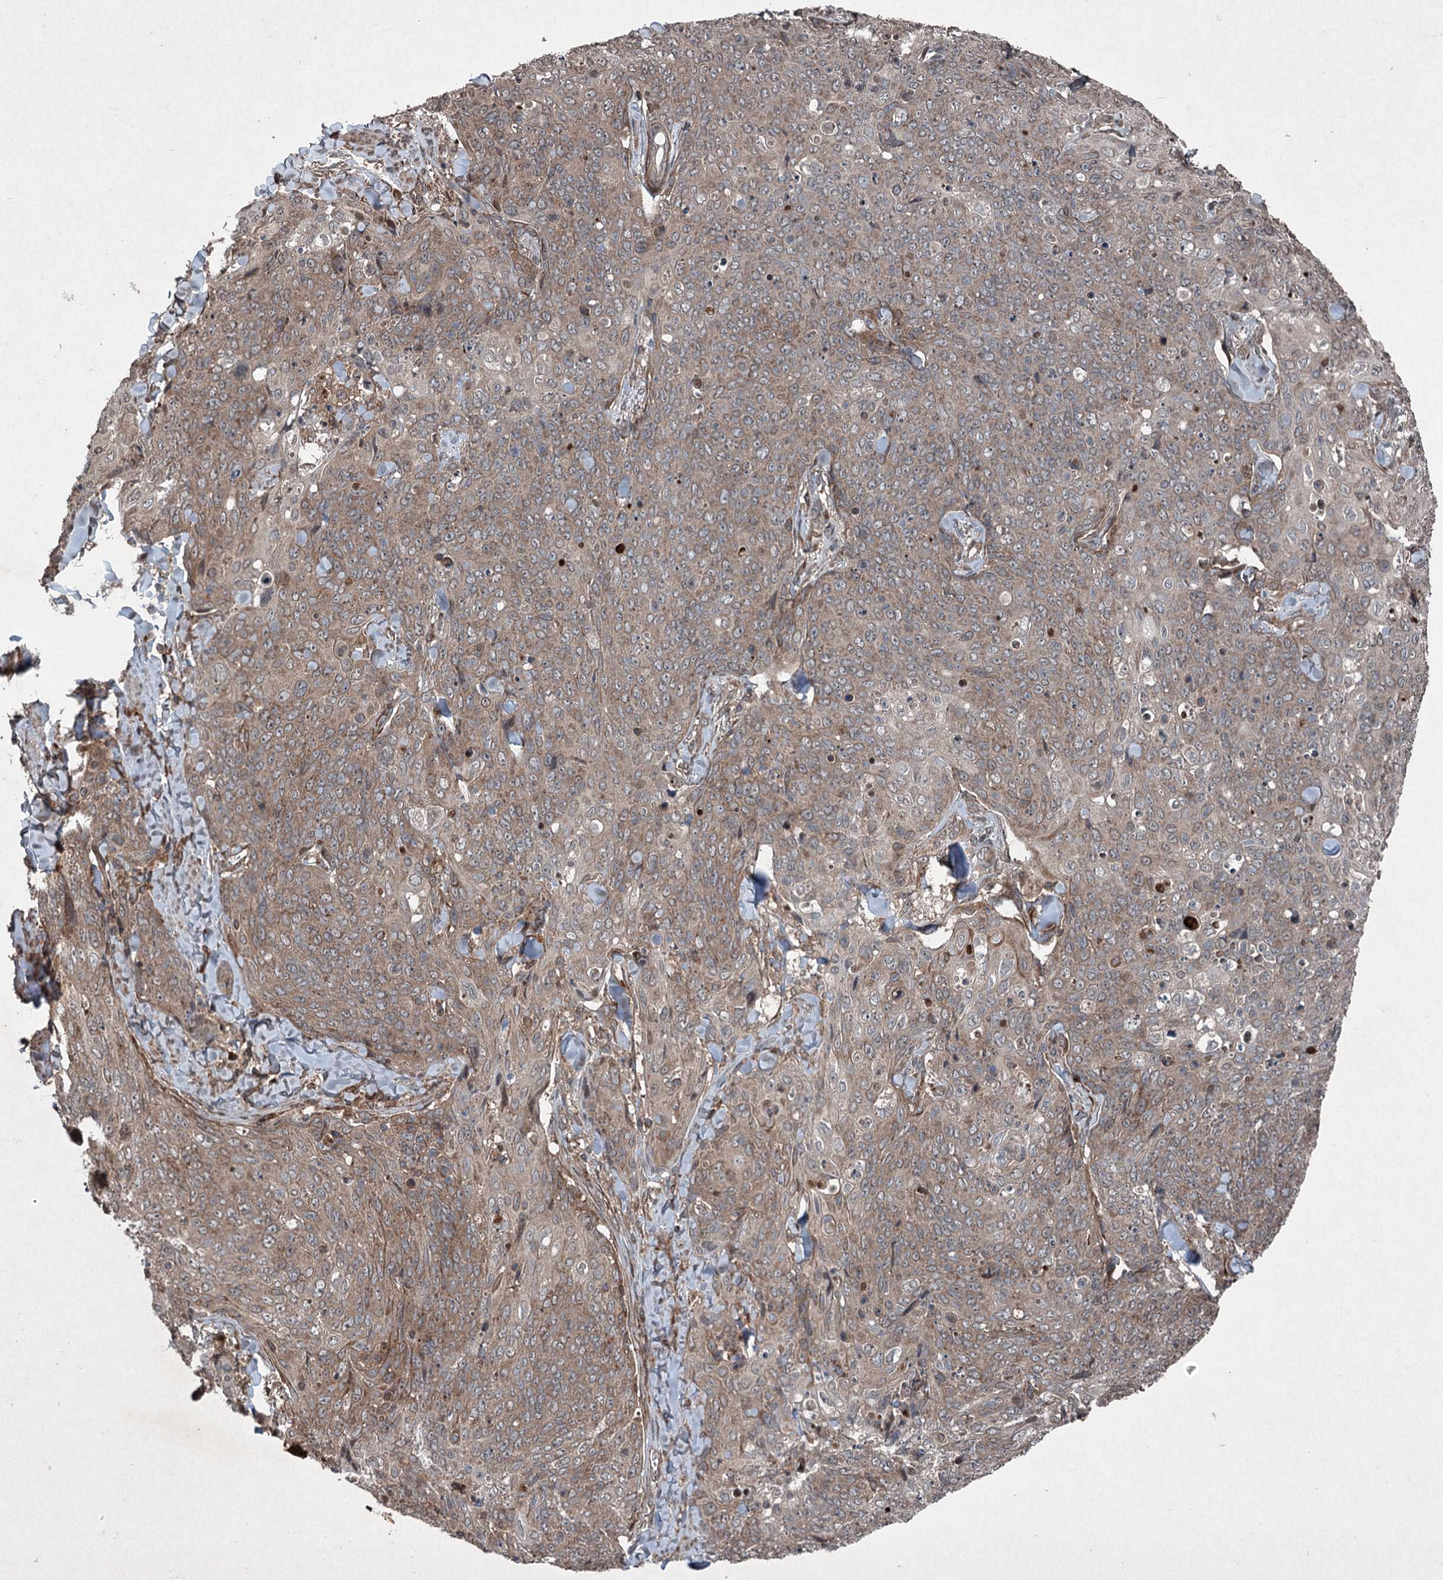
{"staining": {"intensity": "weak", "quantity": ">75%", "location": "cytoplasmic/membranous"}, "tissue": "skin cancer", "cell_type": "Tumor cells", "image_type": "cancer", "snomed": [{"axis": "morphology", "description": "Squamous cell carcinoma, NOS"}, {"axis": "topography", "description": "Skin"}, {"axis": "topography", "description": "Vulva"}], "caption": "High-power microscopy captured an immunohistochemistry micrograph of skin cancer (squamous cell carcinoma), revealing weak cytoplasmic/membranous staining in approximately >75% of tumor cells.", "gene": "ALAS1", "patient": {"sex": "female", "age": 85}}